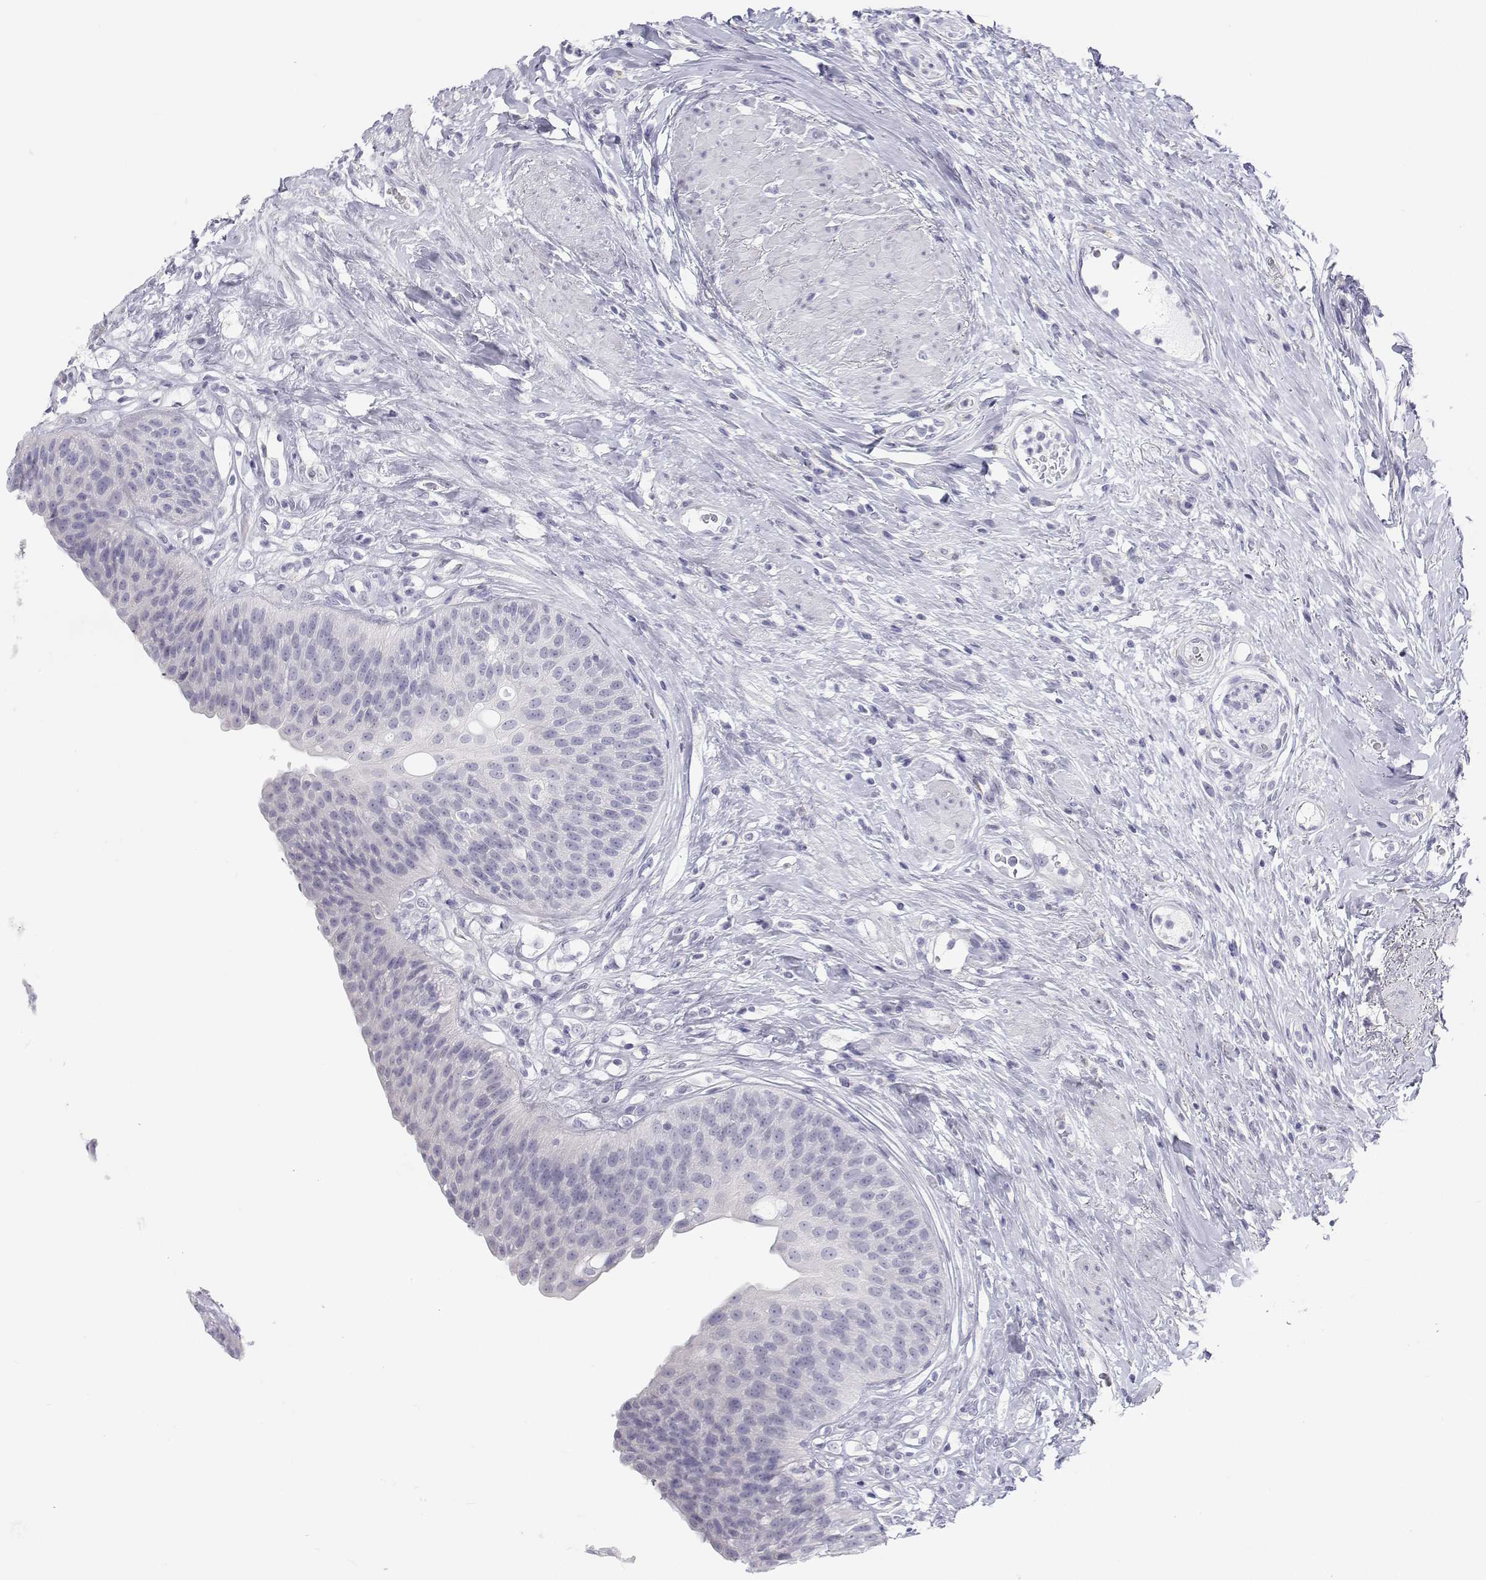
{"staining": {"intensity": "negative", "quantity": "none", "location": "none"}, "tissue": "urinary bladder", "cell_type": "Urothelial cells", "image_type": "normal", "snomed": [{"axis": "morphology", "description": "Normal tissue, NOS"}, {"axis": "topography", "description": "Urinary bladder"}], "caption": "Immunohistochemistry (IHC) histopathology image of benign urinary bladder: human urinary bladder stained with DAB displays no significant protein staining in urothelial cells. (Immunohistochemistry, brightfield microscopy, high magnification).", "gene": "TTN", "patient": {"sex": "female", "age": 56}}